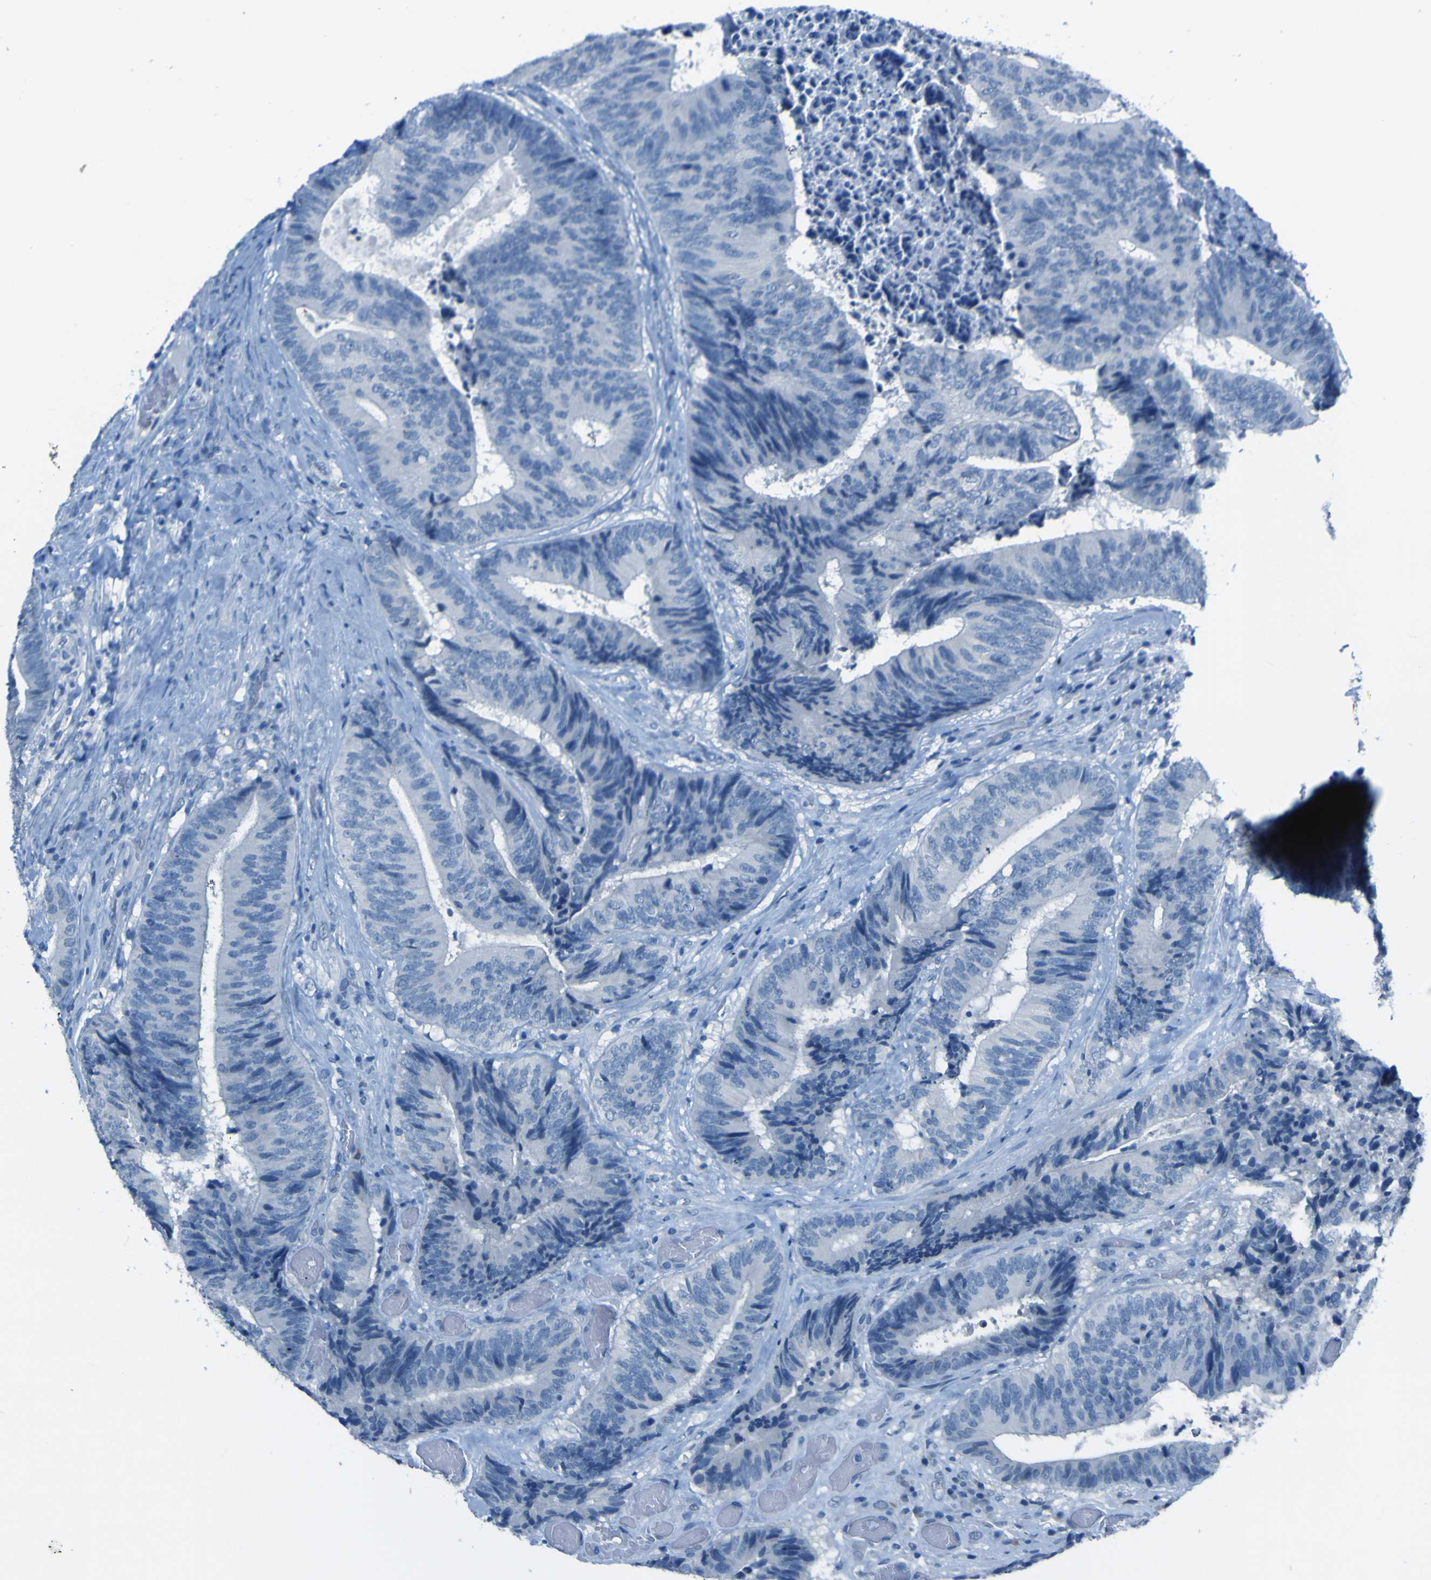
{"staining": {"intensity": "negative", "quantity": "none", "location": "none"}, "tissue": "colorectal cancer", "cell_type": "Tumor cells", "image_type": "cancer", "snomed": [{"axis": "morphology", "description": "Adenocarcinoma, NOS"}, {"axis": "topography", "description": "Rectum"}], "caption": "This image is of adenocarcinoma (colorectal) stained with immunohistochemistry (IHC) to label a protein in brown with the nuclei are counter-stained blue. There is no staining in tumor cells. (DAB (3,3'-diaminobenzidine) immunohistochemistry (IHC) with hematoxylin counter stain).", "gene": "PHKG1", "patient": {"sex": "male", "age": 72}}